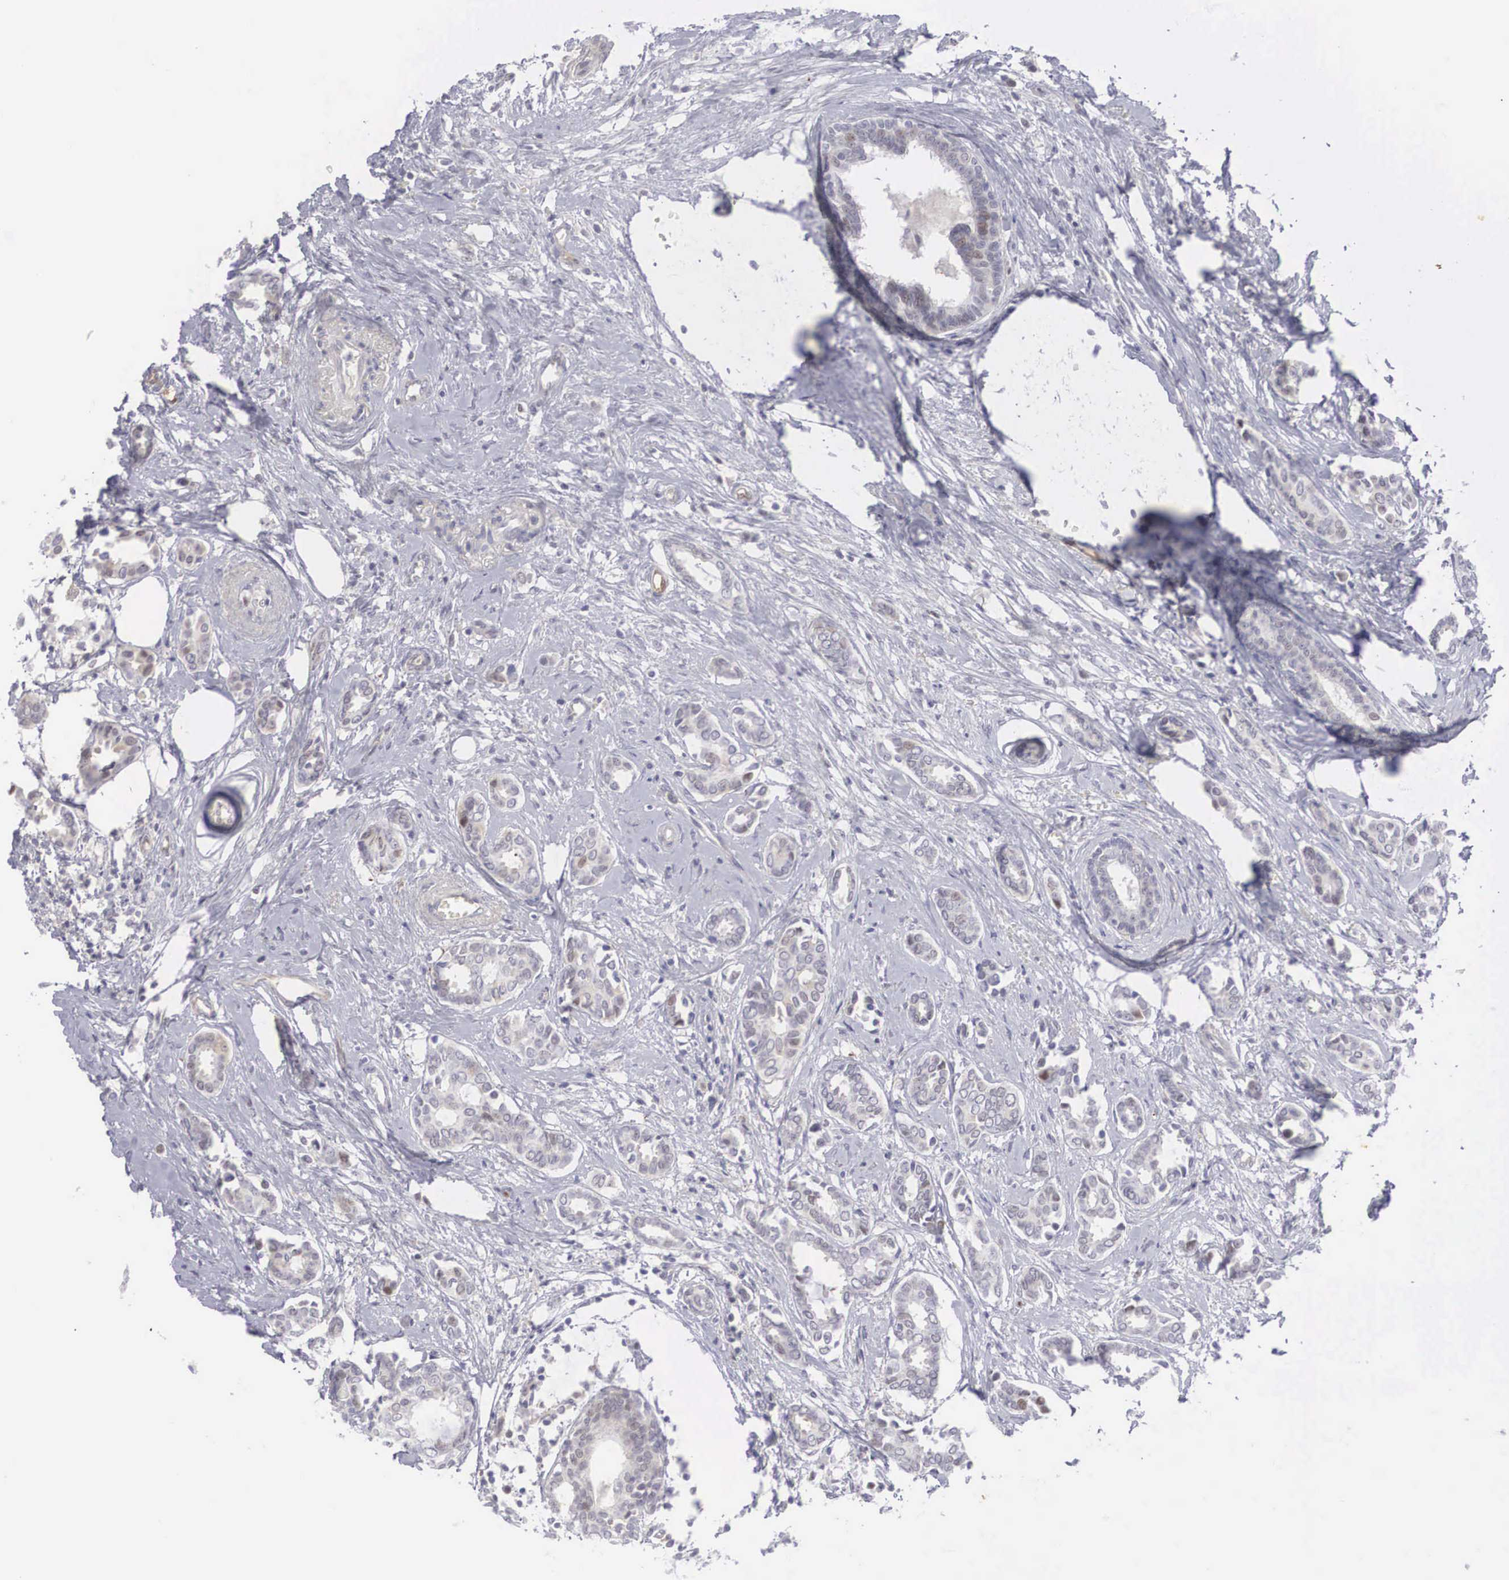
{"staining": {"intensity": "weak", "quantity": "<25%", "location": "cytoplasmic/membranous,nuclear"}, "tissue": "breast cancer", "cell_type": "Tumor cells", "image_type": "cancer", "snomed": [{"axis": "morphology", "description": "Duct carcinoma"}, {"axis": "topography", "description": "Breast"}], "caption": "A photomicrograph of human breast cancer (invasive ductal carcinoma) is negative for staining in tumor cells. (IHC, brightfield microscopy, high magnification).", "gene": "RBPJ", "patient": {"sex": "female", "age": 50}}